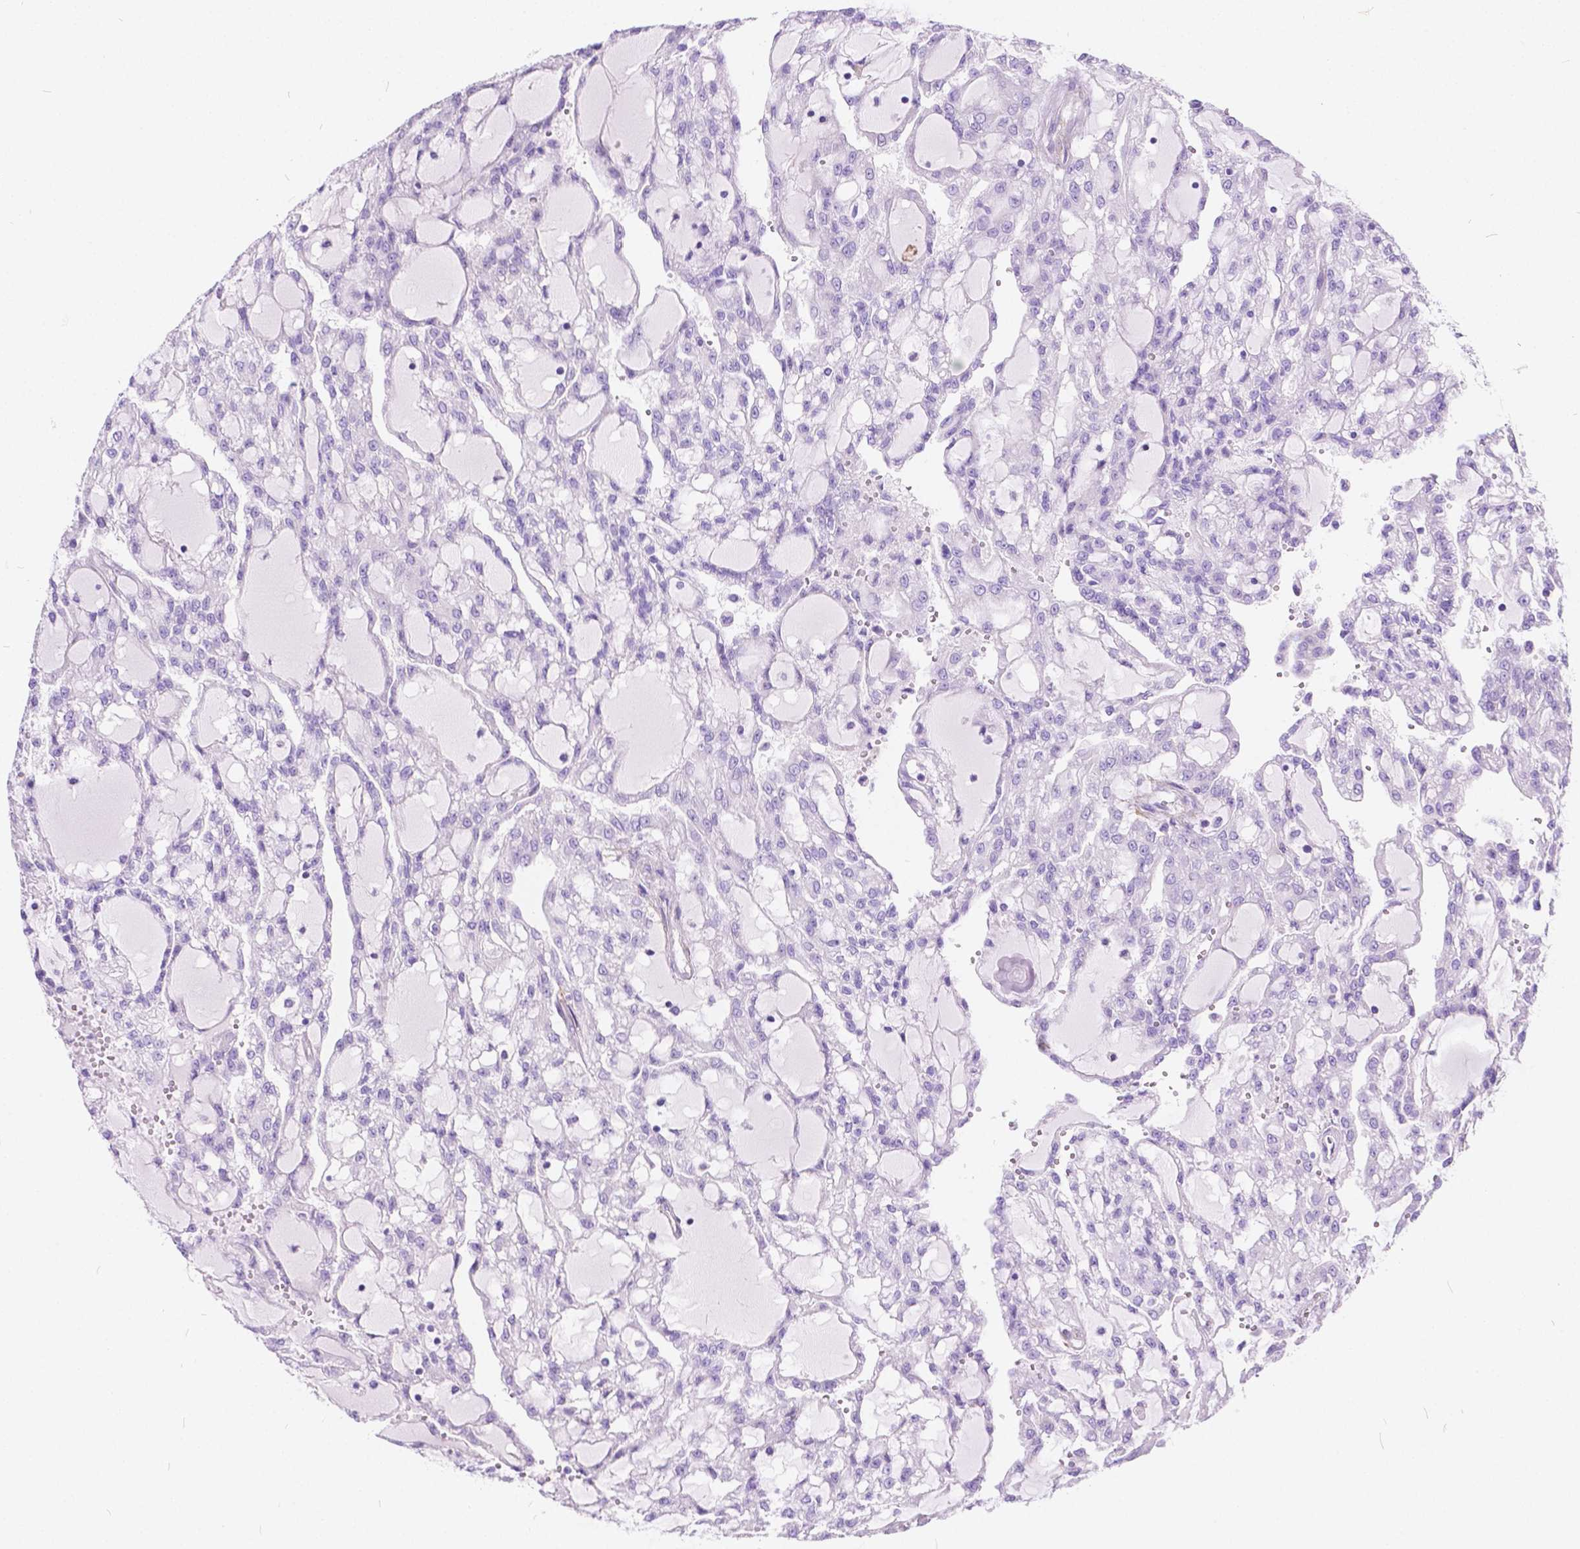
{"staining": {"intensity": "negative", "quantity": "none", "location": "none"}, "tissue": "renal cancer", "cell_type": "Tumor cells", "image_type": "cancer", "snomed": [{"axis": "morphology", "description": "Adenocarcinoma, NOS"}, {"axis": "topography", "description": "Kidney"}], "caption": "Protein analysis of renal adenocarcinoma displays no significant positivity in tumor cells. Nuclei are stained in blue.", "gene": "CHRM1", "patient": {"sex": "male", "age": 63}}